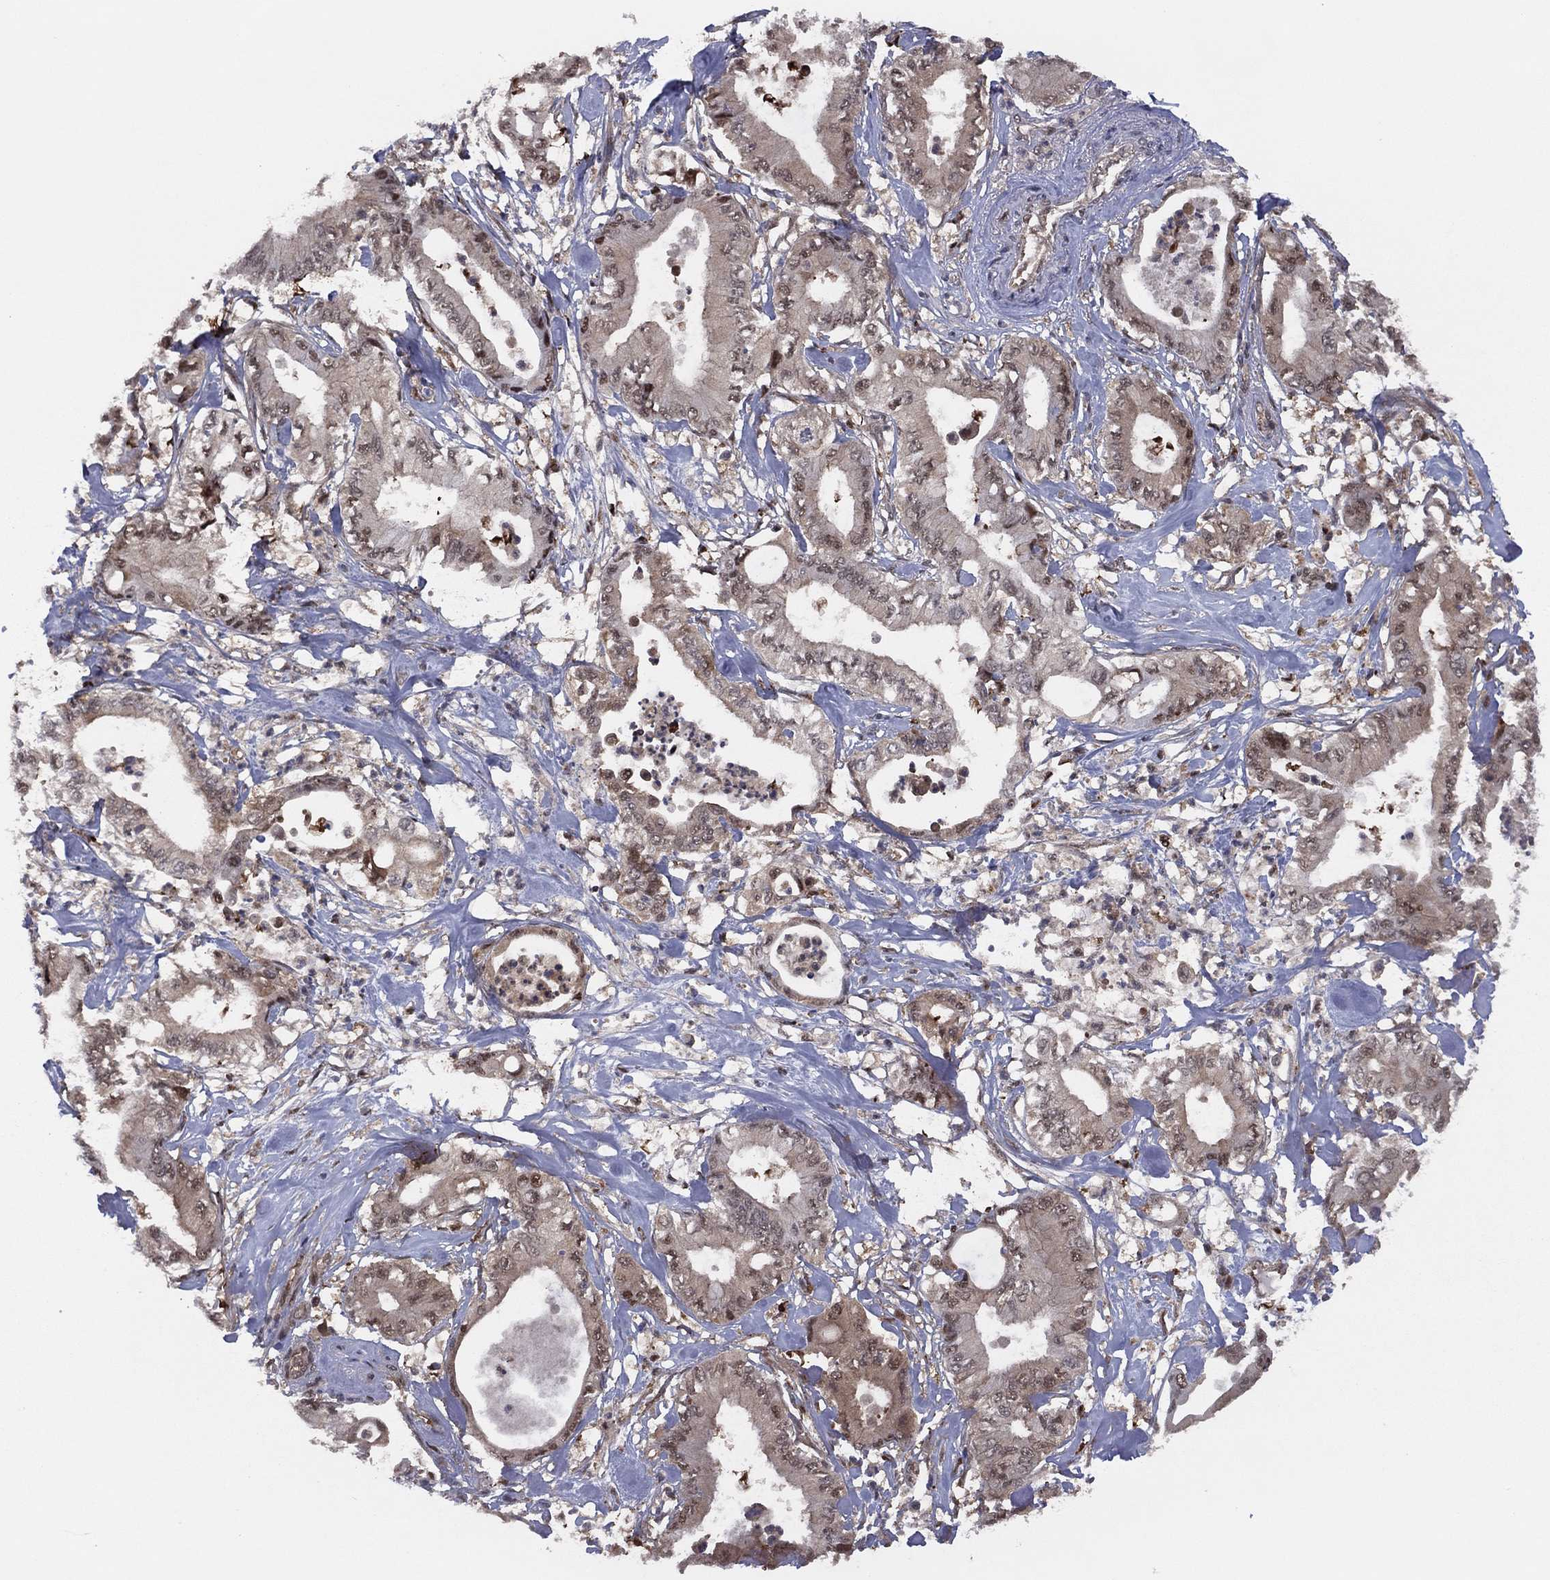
{"staining": {"intensity": "weak", "quantity": "25%-75%", "location": "cytoplasmic/membranous"}, "tissue": "pancreatic cancer", "cell_type": "Tumor cells", "image_type": "cancer", "snomed": [{"axis": "morphology", "description": "Adenocarcinoma, NOS"}, {"axis": "topography", "description": "Pancreas"}], "caption": "Pancreatic adenocarcinoma was stained to show a protein in brown. There is low levels of weak cytoplasmic/membranous expression in approximately 25%-75% of tumor cells. Nuclei are stained in blue.", "gene": "ICOSLG", "patient": {"sex": "male", "age": 71}}